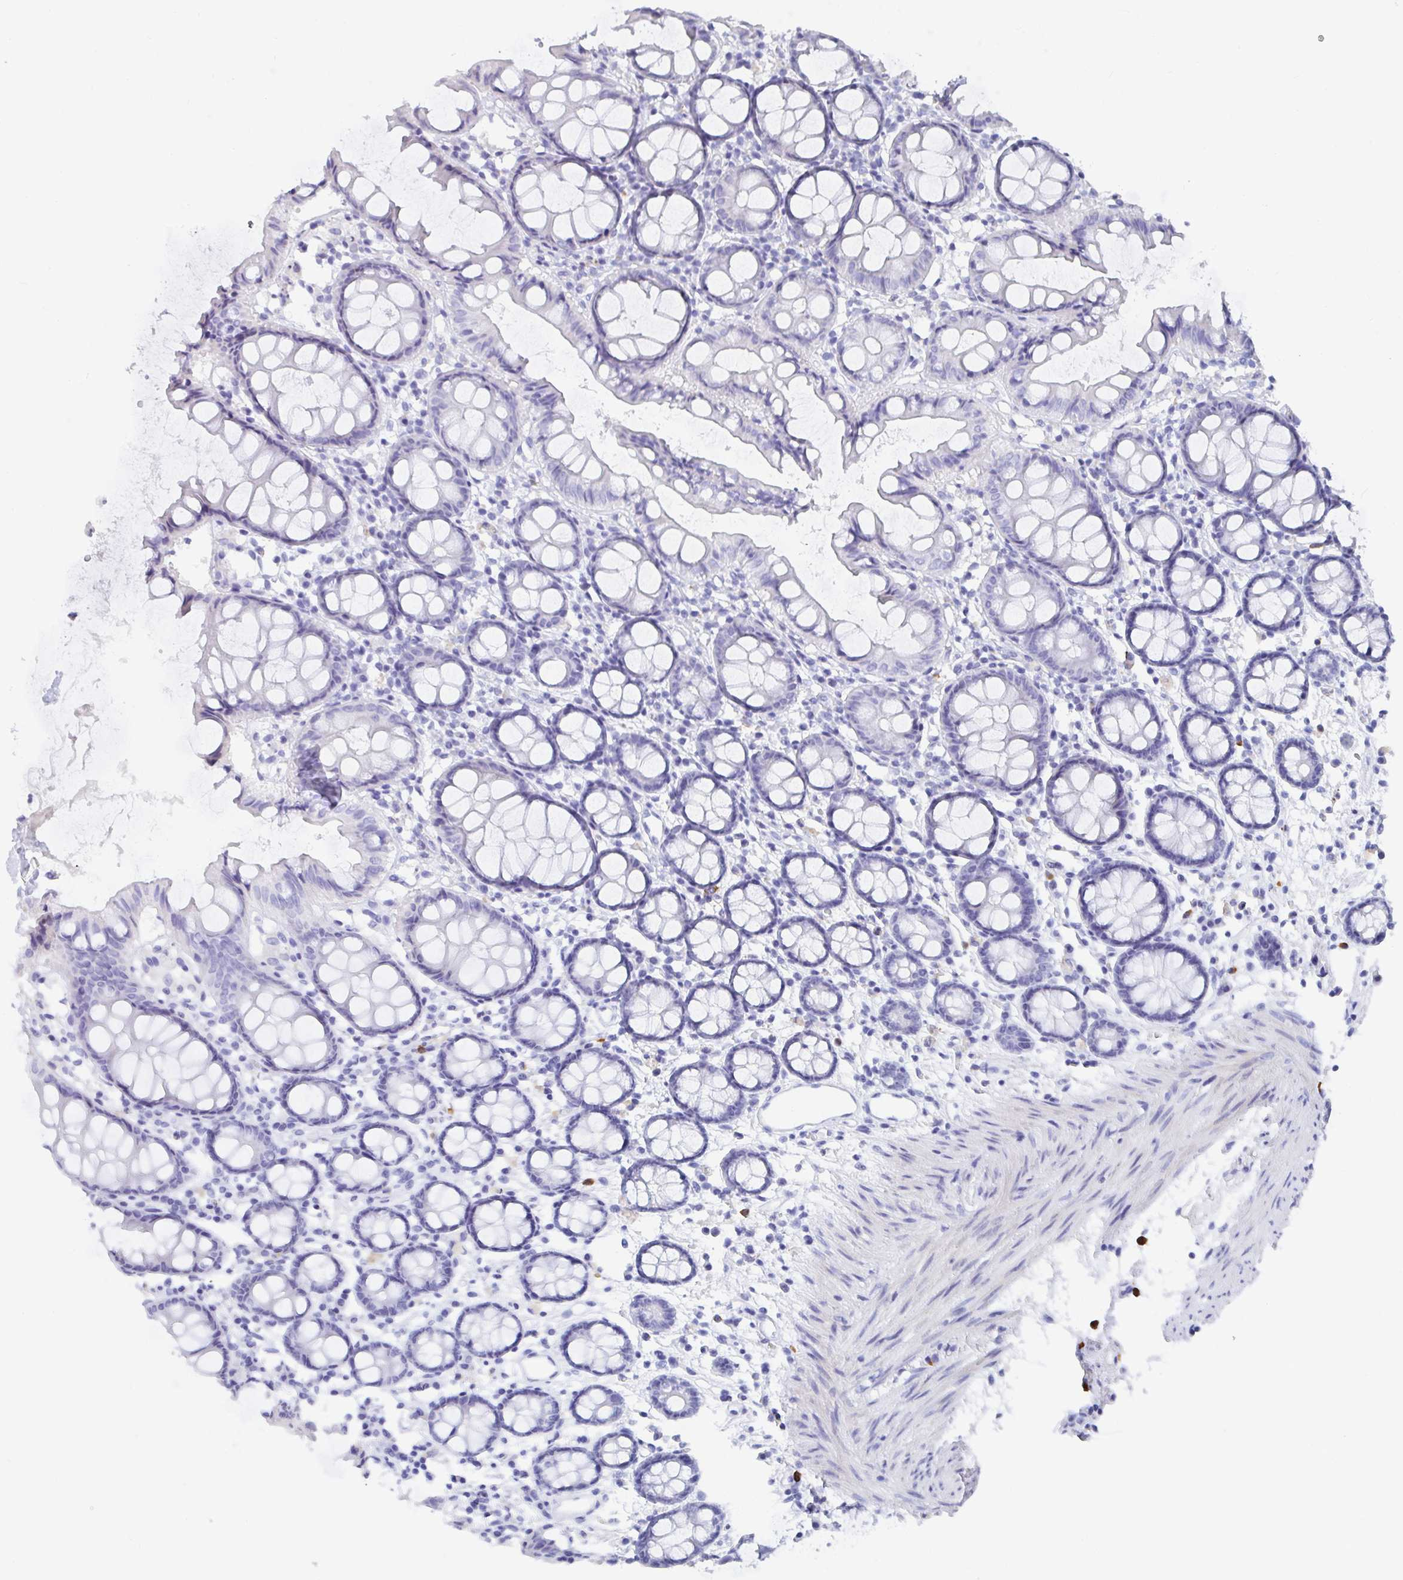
{"staining": {"intensity": "negative", "quantity": "none", "location": "none"}, "tissue": "colon", "cell_type": "Endothelial cells", "image_type": "normal", "snomed": [{"axis": "morphology", "description": "Normal tissue, NOS"}, {"axis": "topography", "description": "Colon"}], "caption": "Colon stained for a protein using immunohistochemistry exhibits no expression endothelial cells.", "gene": "GRIA1", "patient": {"sex": "female", "age": 84}}